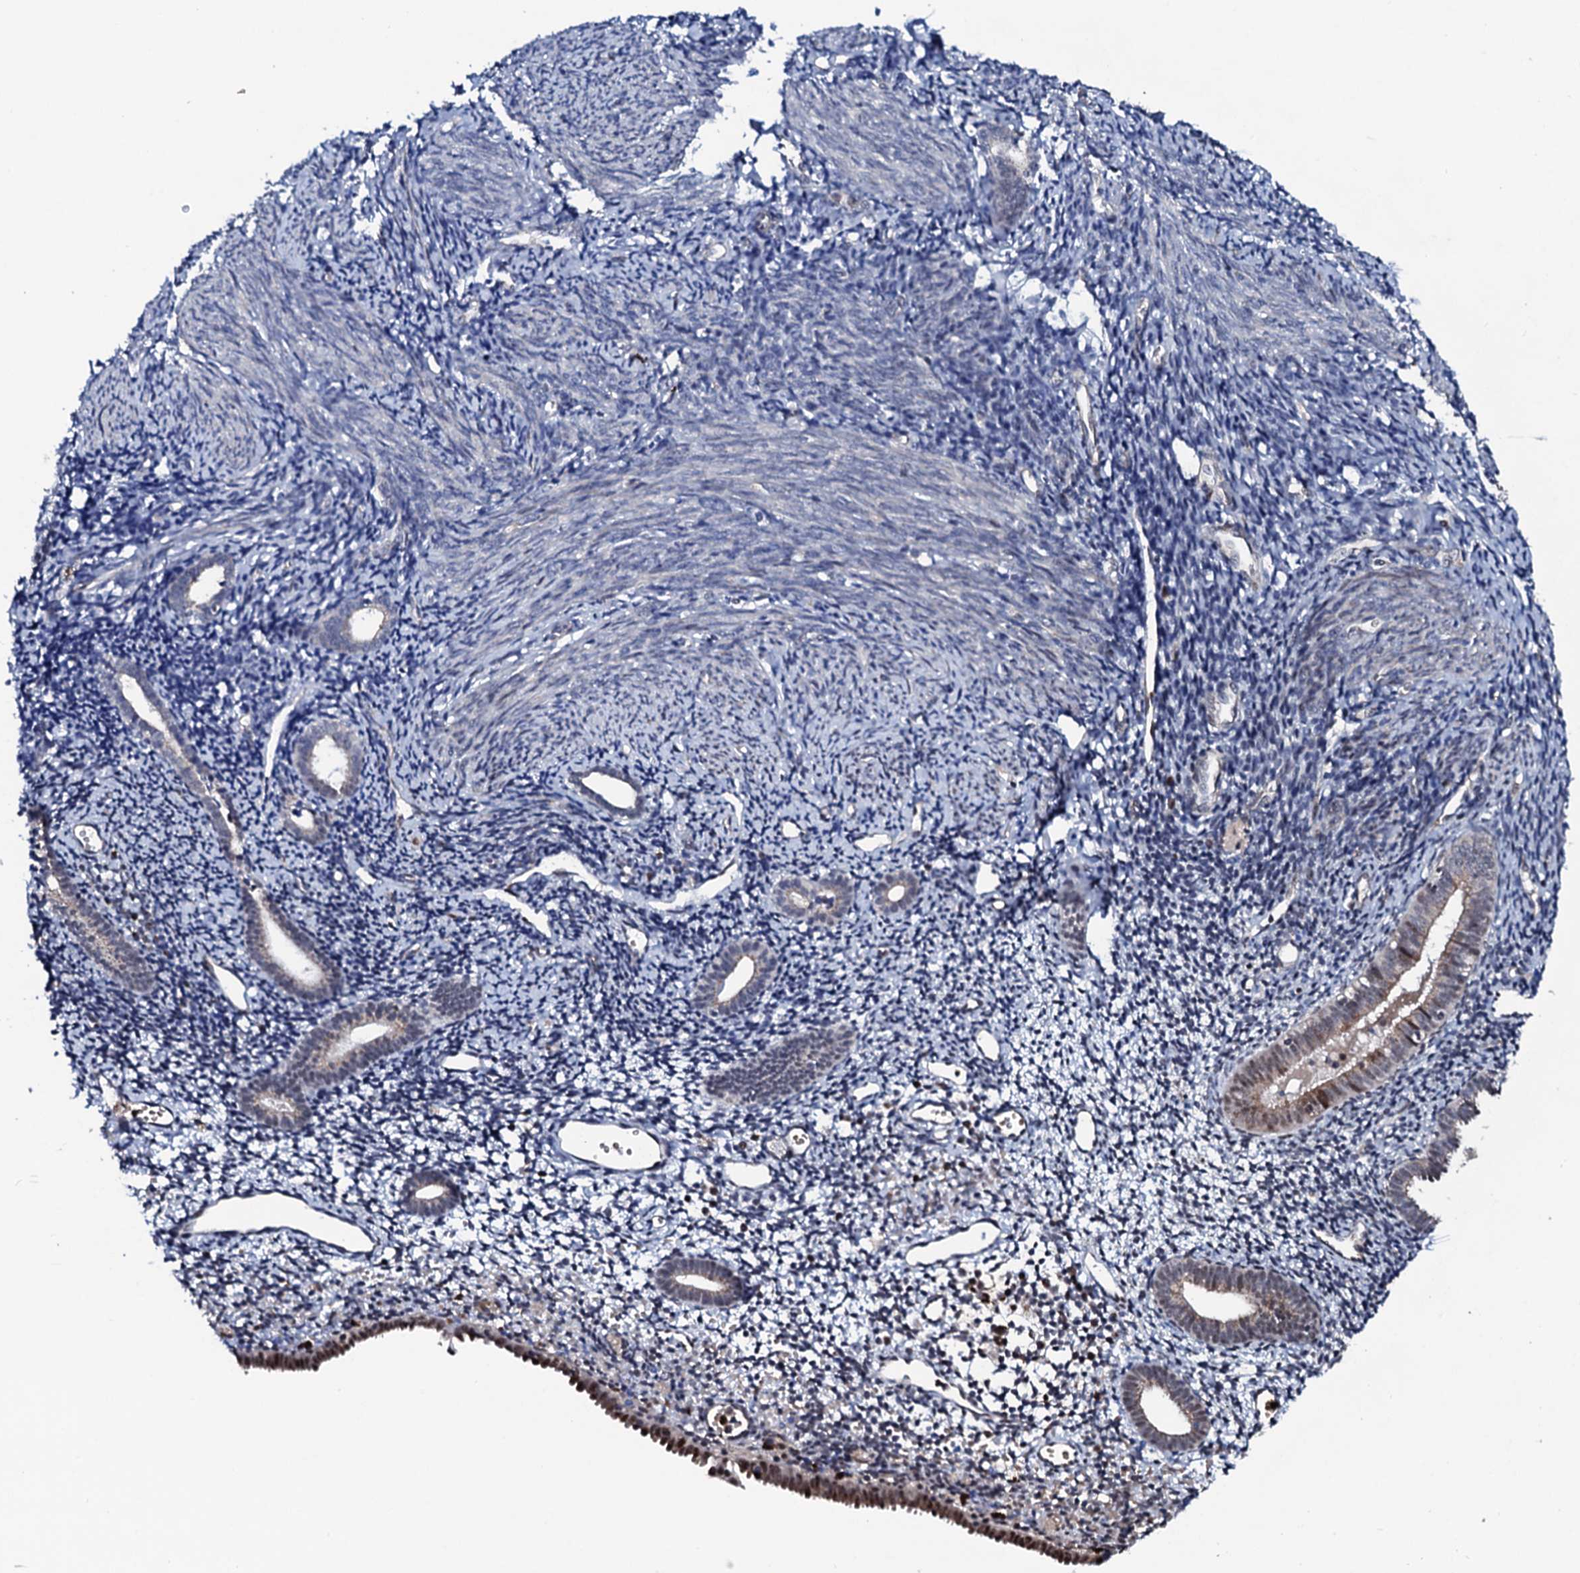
{"staining": {"intensity": "negative", "quantity": "none", "location": "none"}, "tissue": "endometrium", "cell_type": "Cells in endometrial stroma", "image_type": "normal", "snomed": [{"axis": "morphology", "description": "Normal tissue, NOS"}, {"axis": "topography", "description": "Endometrium"}], "caption": "An immunohistochemistry histopathology image of unremarkable endometrium is shown. There is no staining in cells in endometrial stroma of endometrium.", "gene": "COG6", "patient": {"sex": "female", "age": 56}}